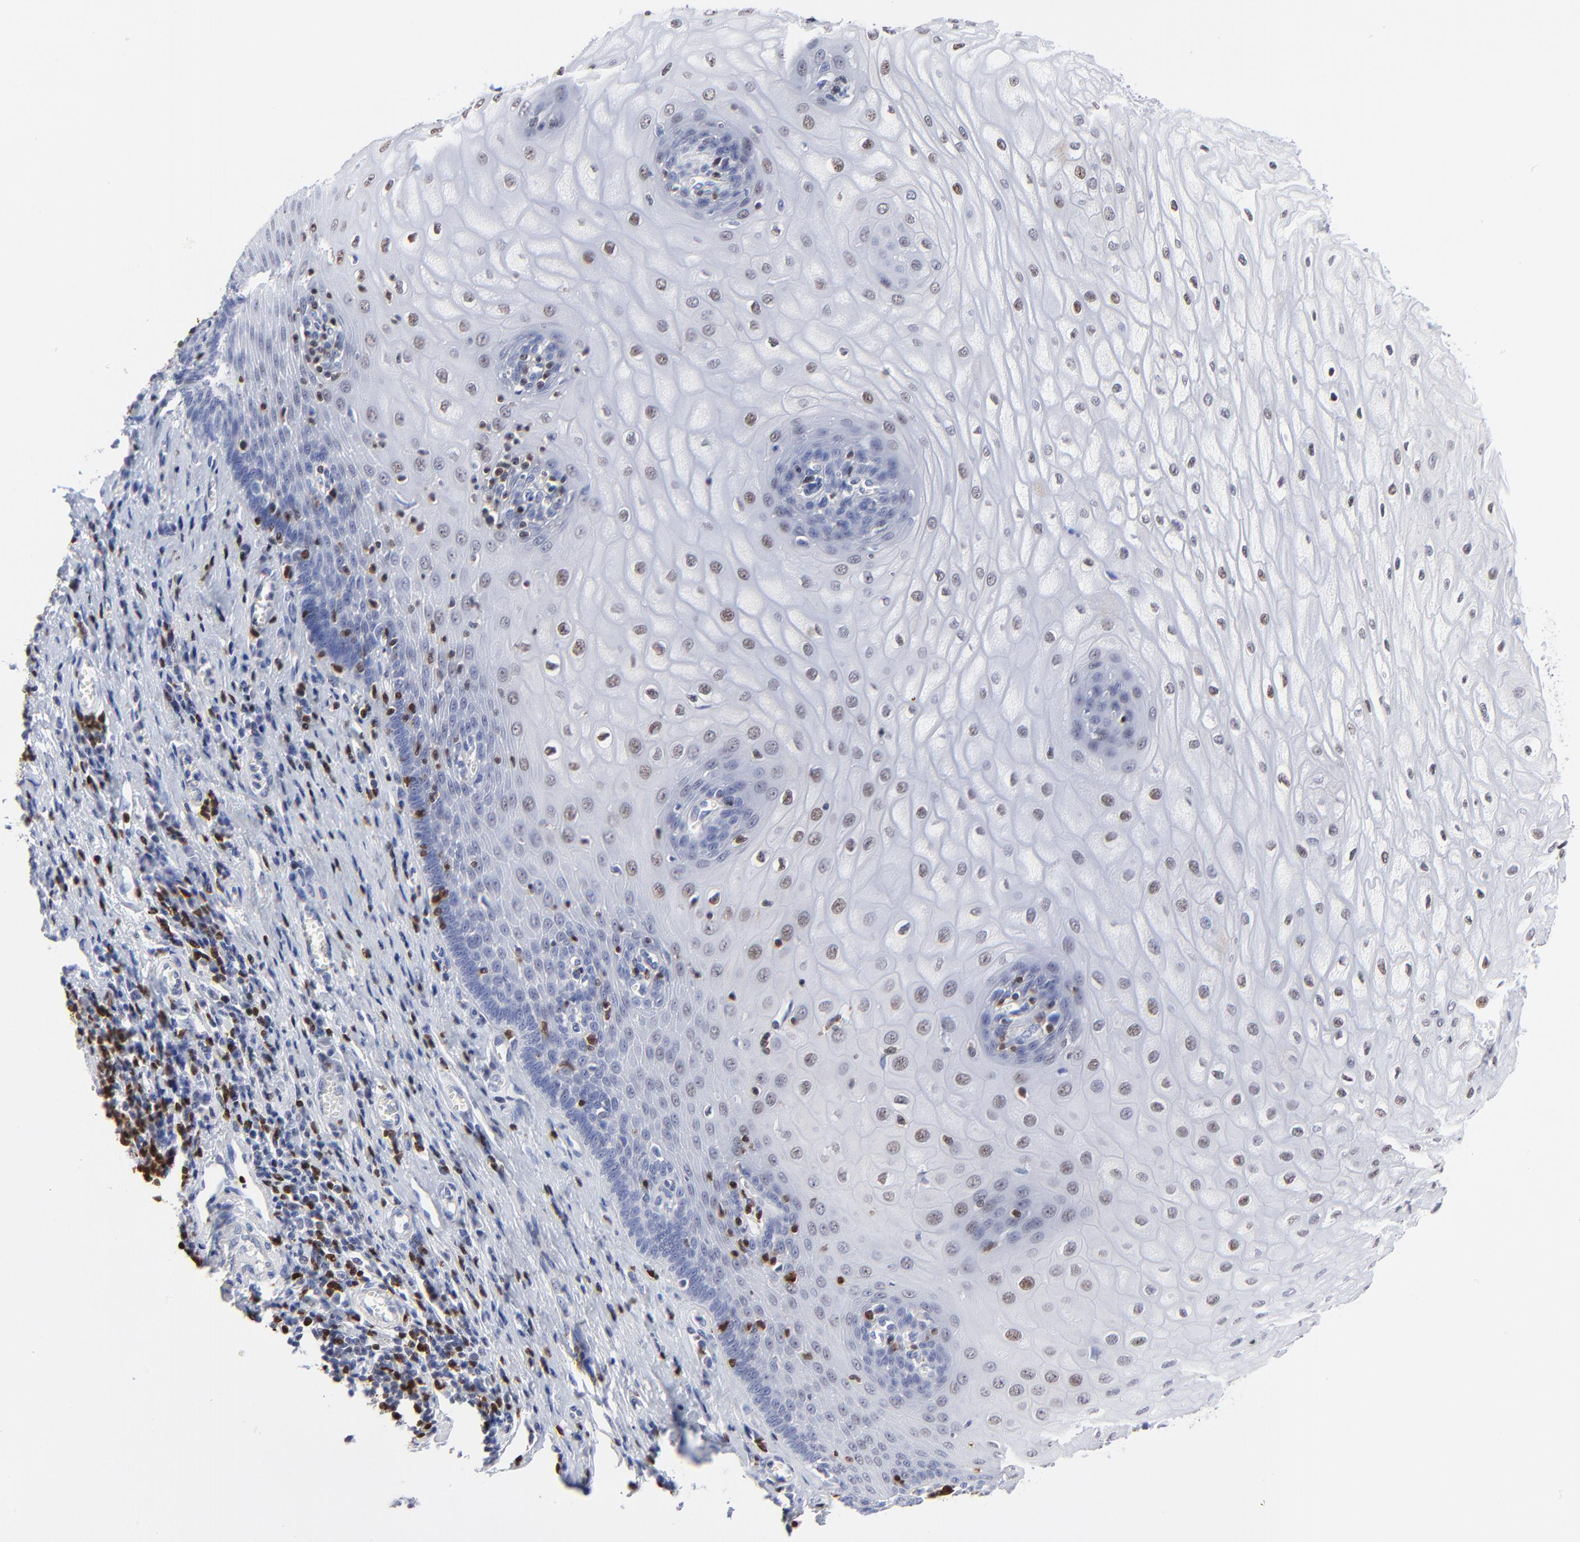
{"staining": {"intensity": "weak", "quantity": "25%-75%", "location": "nuclear"}, "tissue": "esophagus", "cell_type": "Squamous epithelial cells", "image_type": "normal", "snomed": [{"axis": "morphology", "description": "Normal tissue, NOS"}, {"axis": "morphology", "description": "Squamous cell carcinoma, NOS"}, {"axis": "topography", "description": "Esophagus"}], "caption": "The image displays immunohistochemical staining of normal esophagus. There is weak nuclear staining is identified in approximately 25%-75% of squamous epithelial cells. Nuclei are stained in blue.", "gene": "ZAP70", "patient": {"sex": "male", "age": 65}}